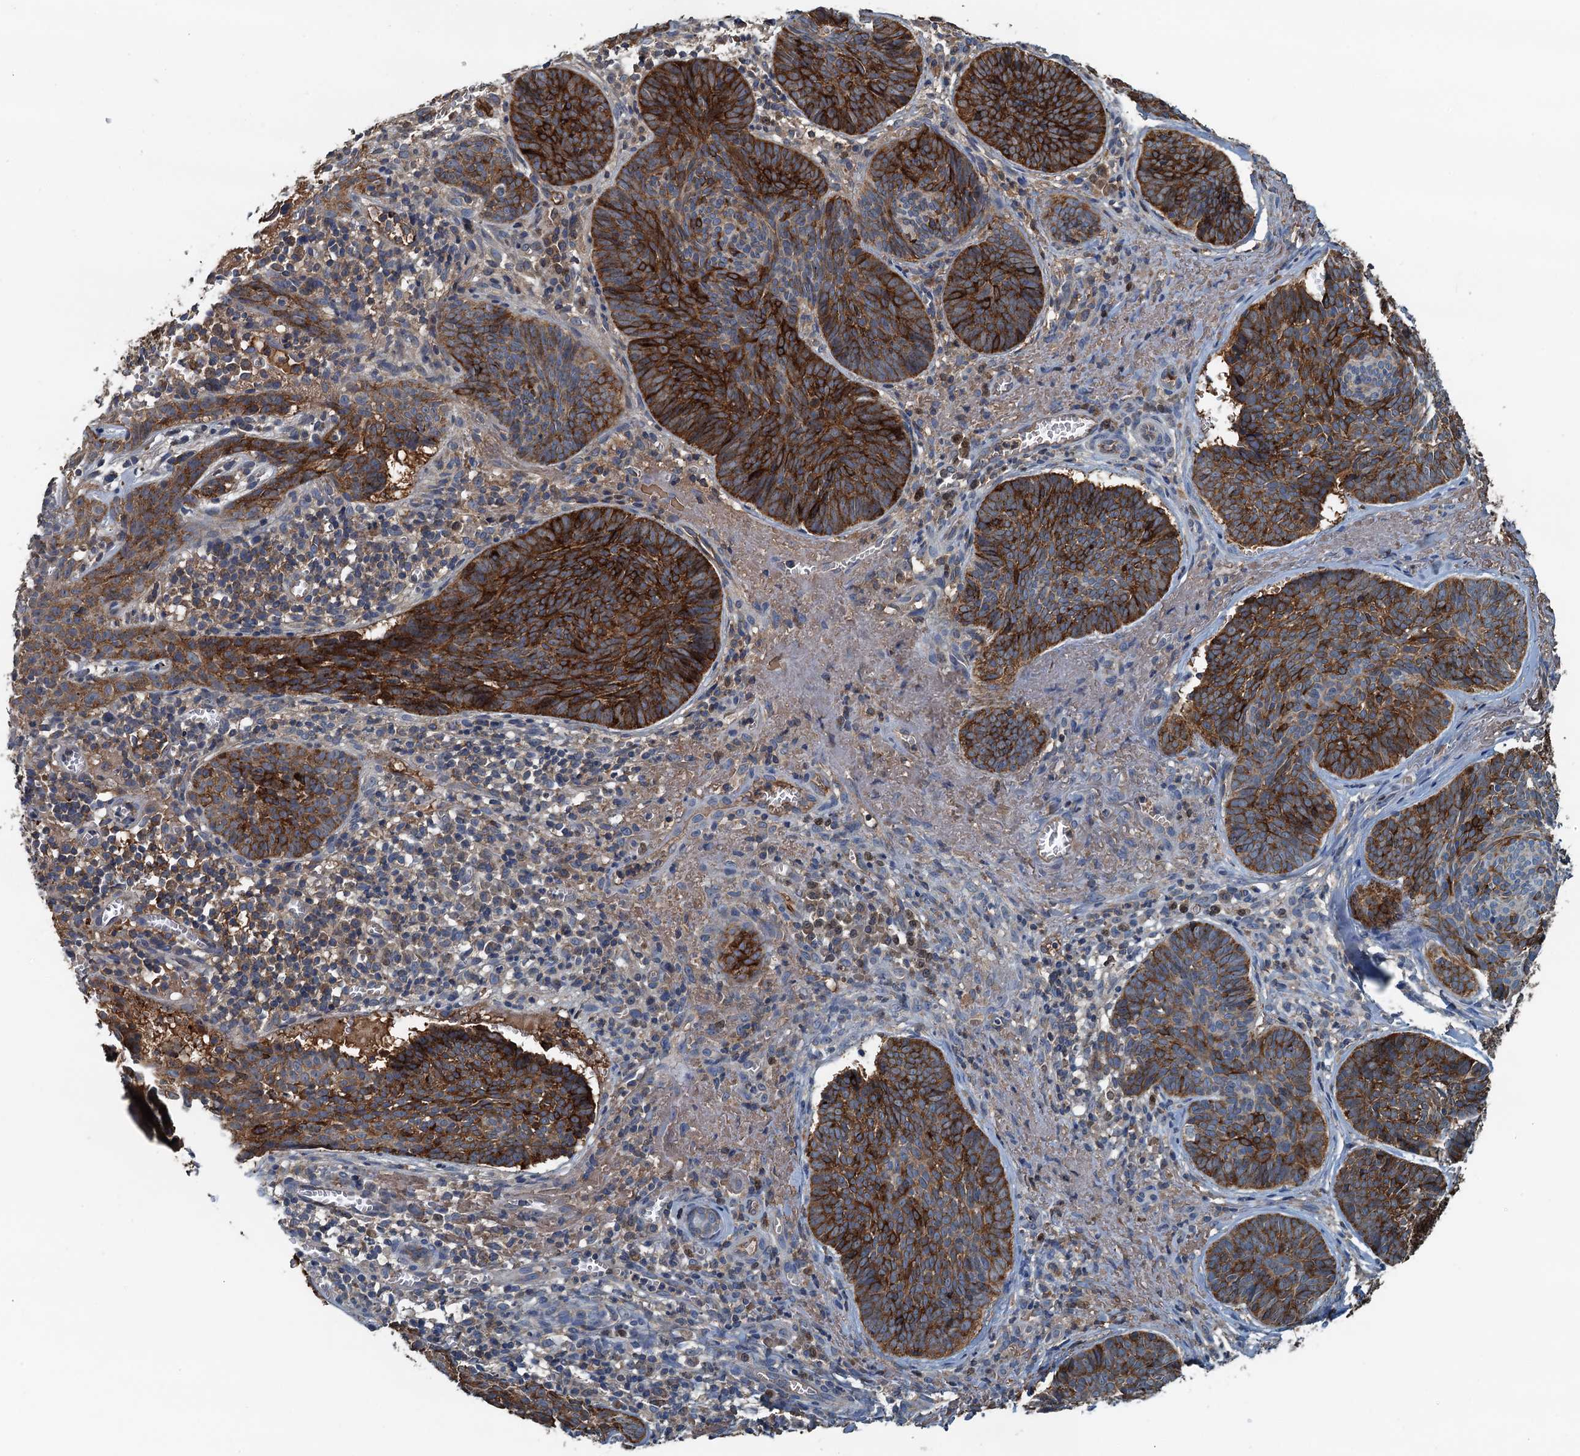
{"staining": {"intensity": "strong", "quantity": ">75%", "location": "cytoplasmic/membranous"}, "tissue": "skin cancer", "cell_type": "Tumor cells", "image_type": "cancer", "snomed": [{"axis": "morphology", "description": "Basal cell carcinoma"}, {"axis": "topography", "description": "Skin"}], "caption": "This is an image of immunohistochemistry staining of basal cell carcinoma (skin), which shows strong staining in the cytoplasmic/membranous of tumor cells.", "gene": "LSM14B", "patient": {"sex": "female", "age": 74}}